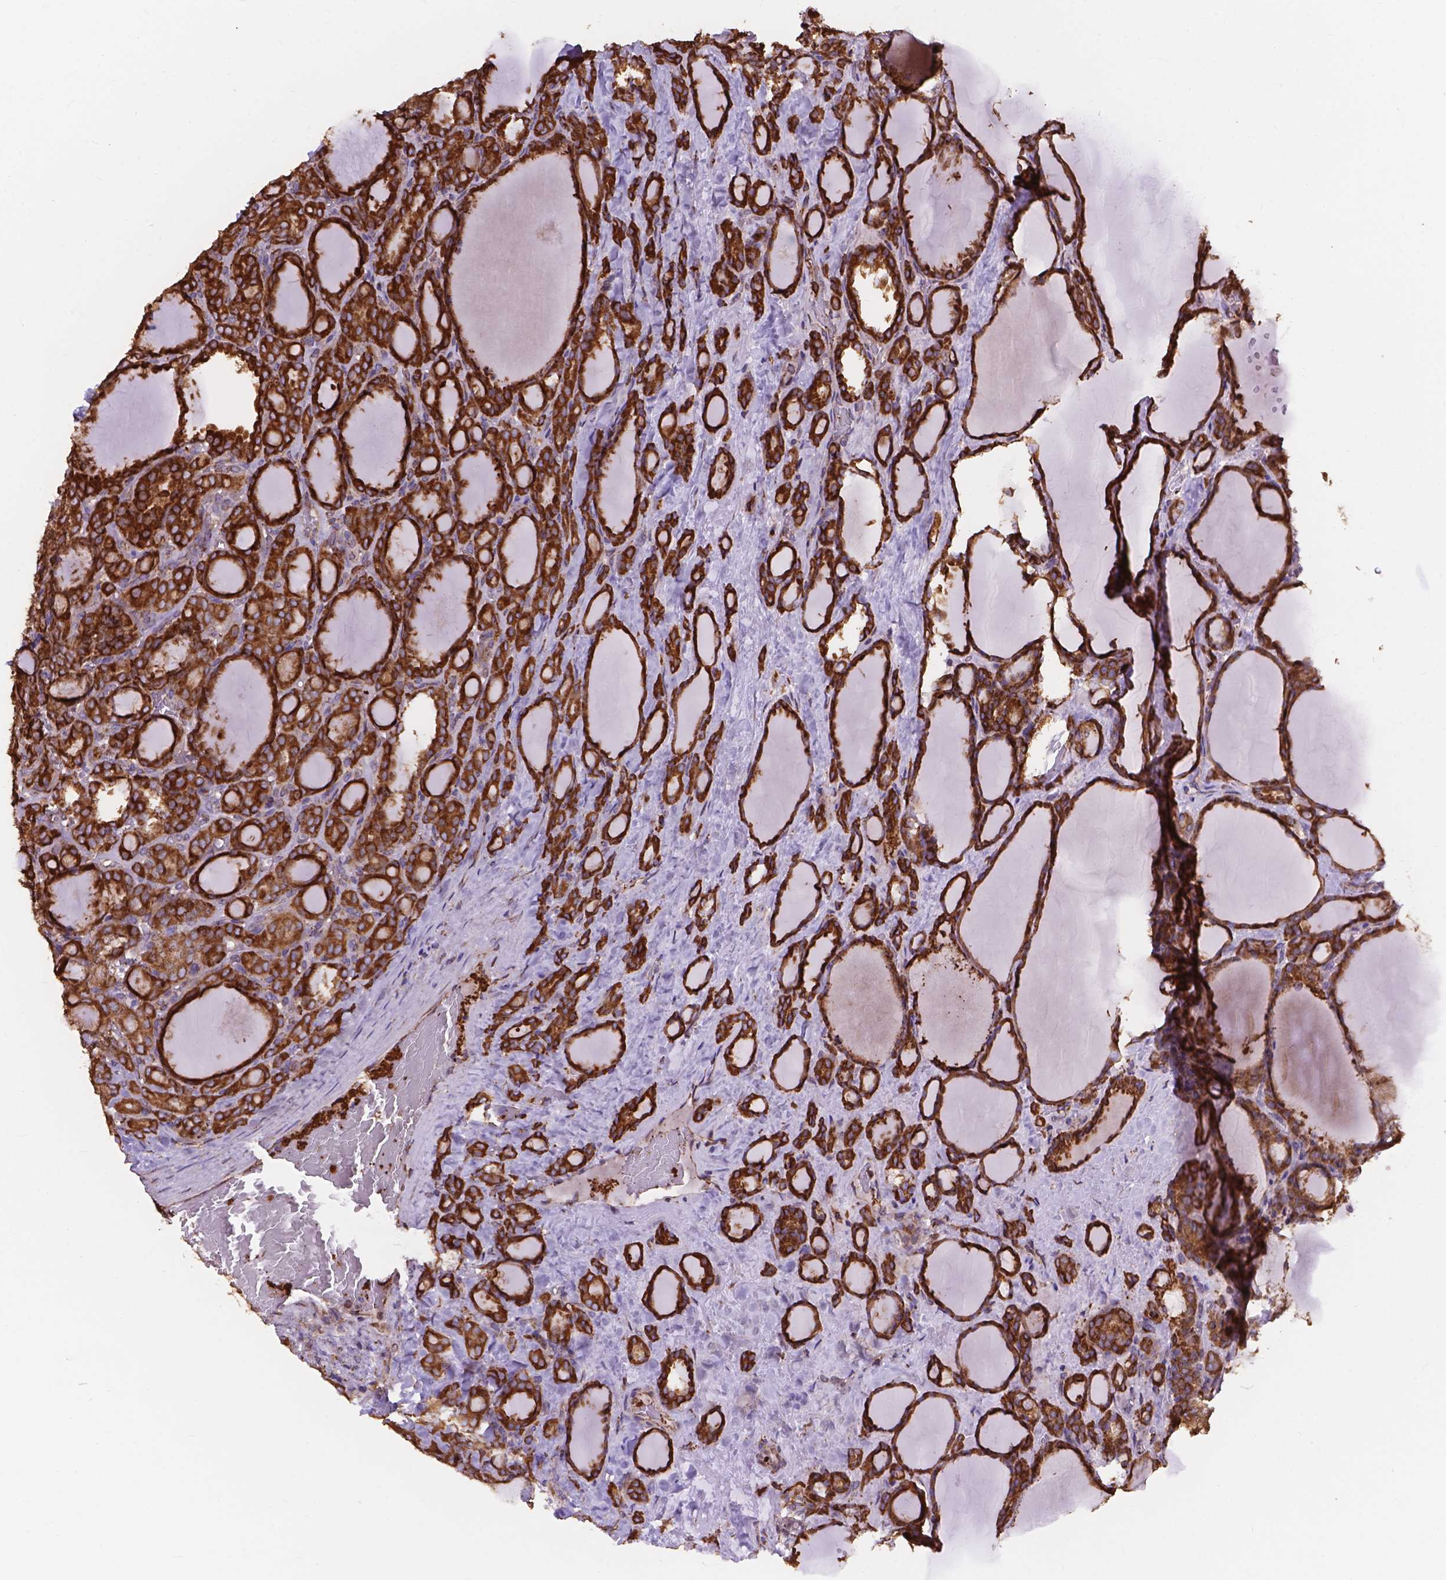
{"staining": {"intensity": "strong", "quantity": ">75%", "location": "cytoplasmic/membranous"}, "tissue": "thyroid cancer", "cell_type": "Tumor cells", "image_type": "cancer", "snomed": [{"axis": "morphology", "description": "Normal tissue, NOS"}, {"axis": "morphology", "description": "Follicular adenoma carcinoma, NOS"}, {"axis": "topography", "description": "Thyroid gland"}], "caption": "This is a photomicrograph of immunohistochemistry (IHC) staining of thyroid cancer, which shows strong expression in the cytoplasmic/membranous of tumor cells.", "gene": "IPO11", "patient": {"sex": "female", "age": 31}}